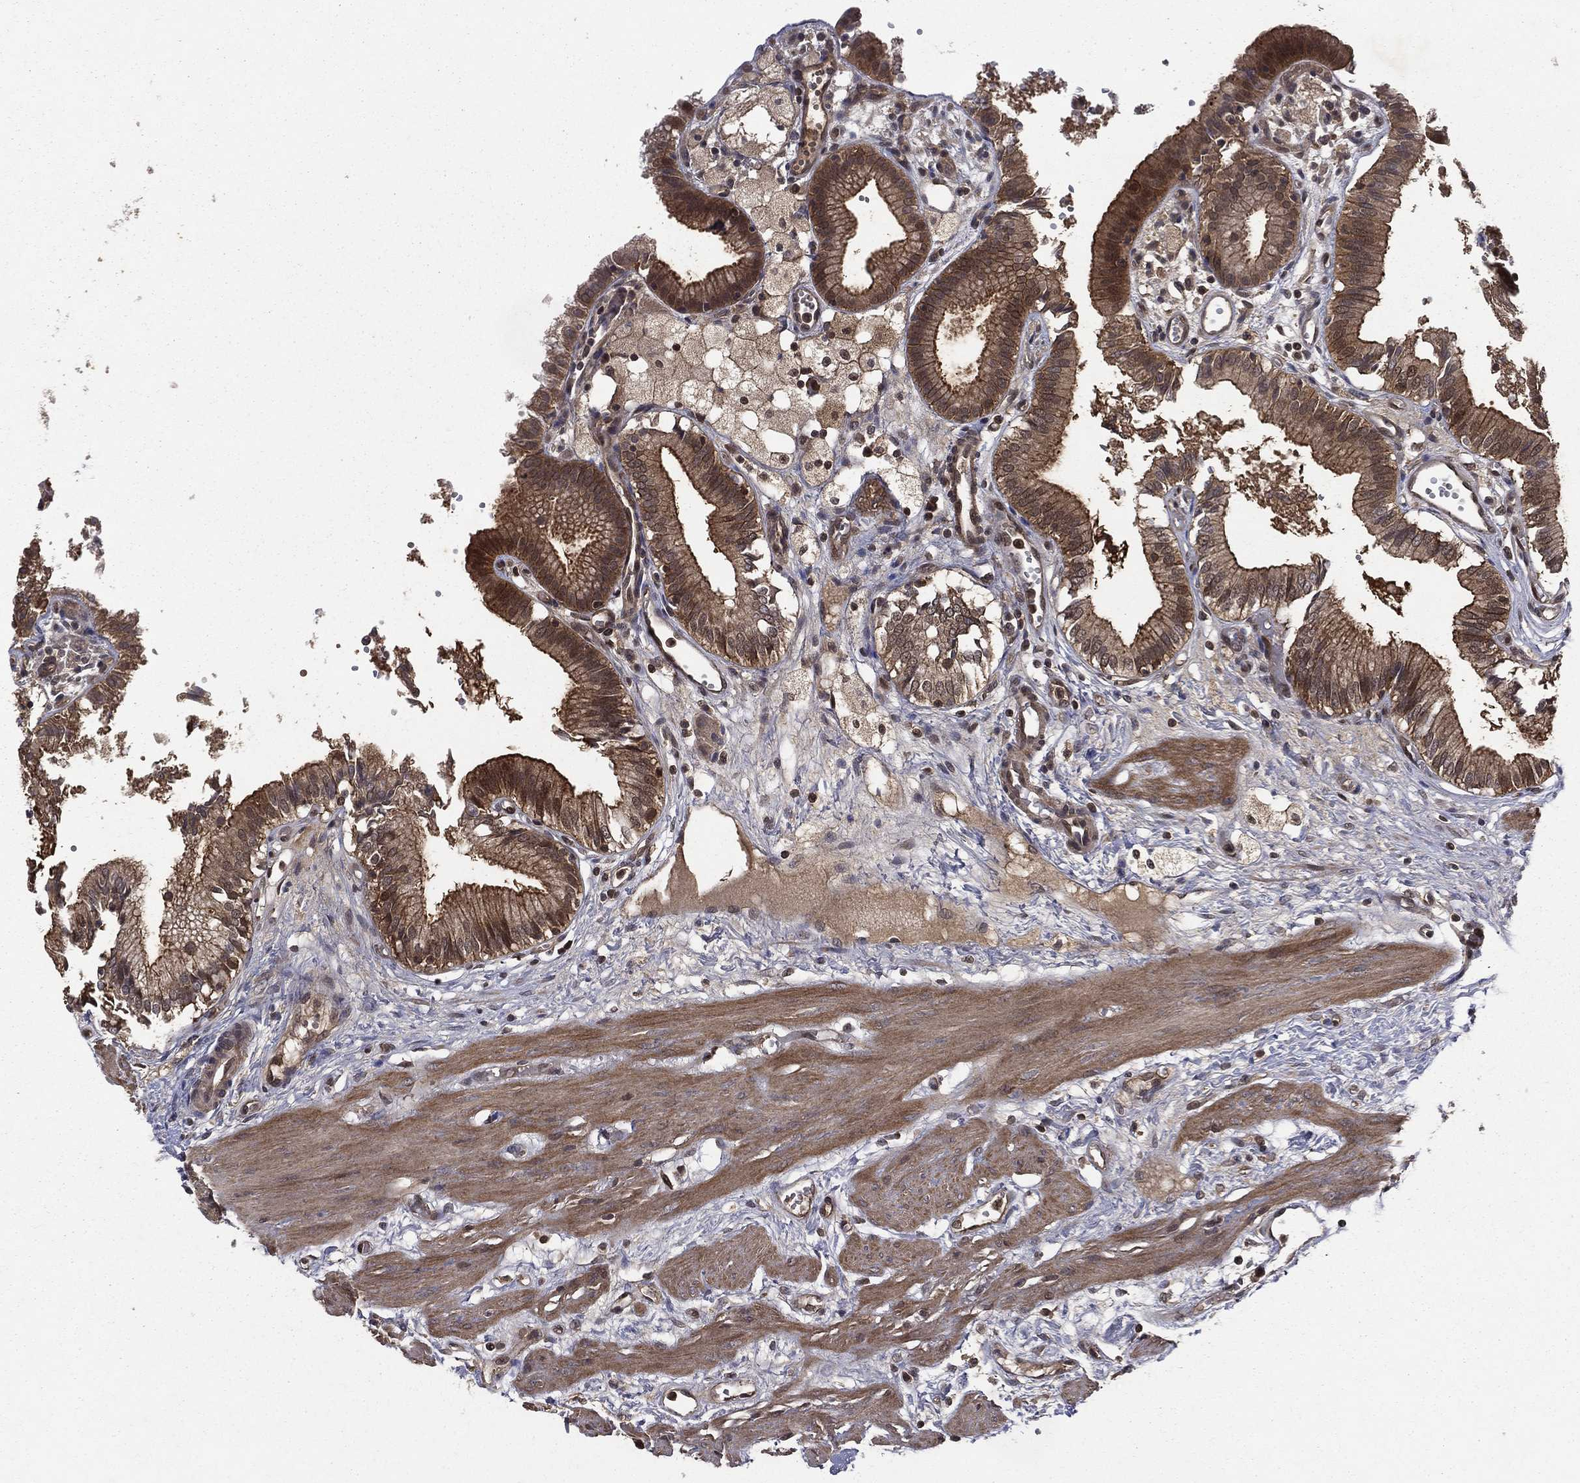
{"staining": {"intensity": "moderate", "quantity": ">75%", "location": "cytoplasmic/membranous"}, "tissue": "gallbladder", "cell_type": "Glandular cells", "image_type": "normal", "snomed": [{"axis": "morphology", "description": "Normal tissue, NOS"}, {"axis": "topography", "description": "Gallbladder"}], "caption": "IHC photomicrograph of unremarkable gallbladder: human gallbladder stained using IHC demonstrates medium levels of moderate protein expression localized specifically in the cytoplasmic/membranous of glandular cells, appearing as a cytoplasmic/membranous brown color.", "gene": "FGD1", "patient": {"sex": "female", "age": 24}}